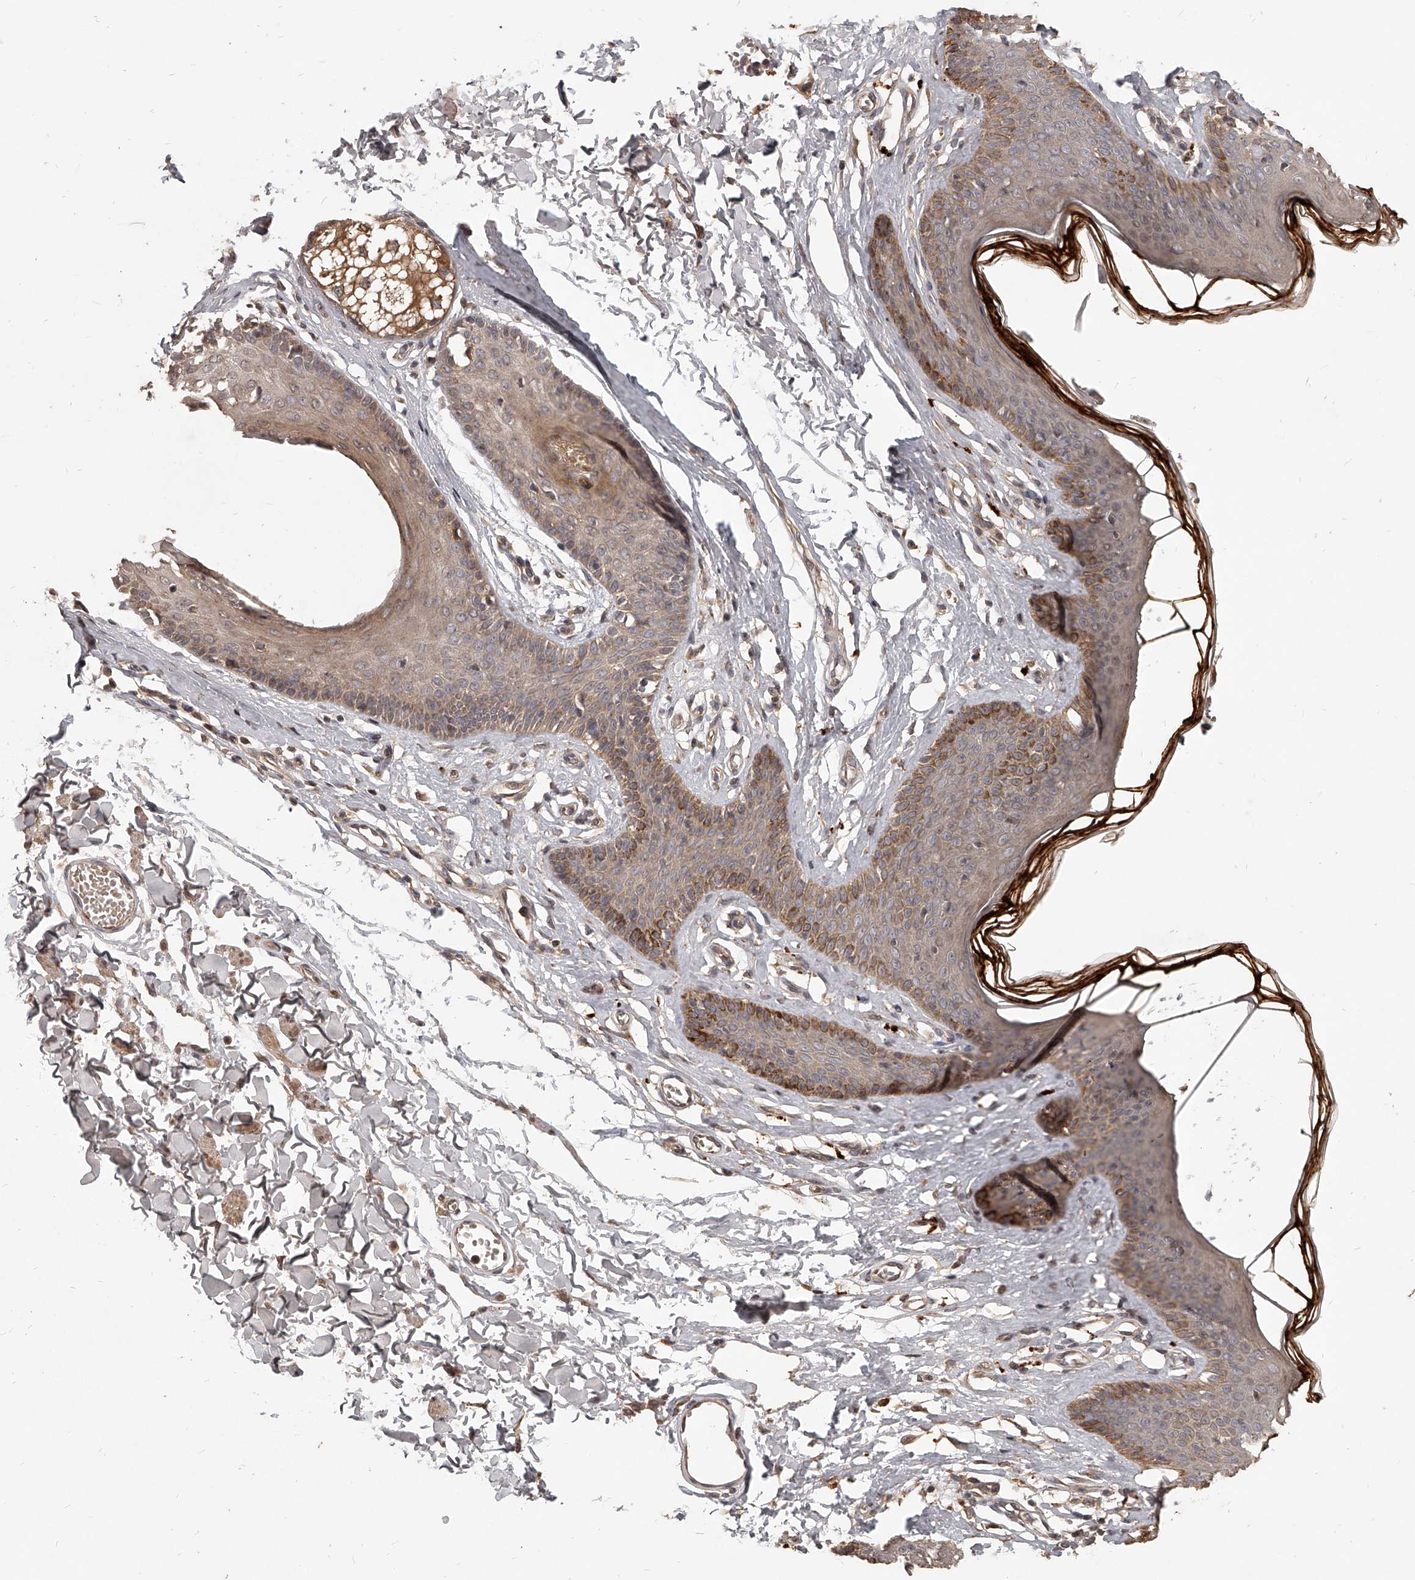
{"staining": {"intensity": "moderate", "quantity": "25%-75%", "location": "cytoplasmic/membranous,nuclear"}, "tissue": "skin", "cell_type": "Epidermal cells", "image_type": "normal", "snomed": [{"axis": "morphology", "description": "Normal tissue, NOS"}, {"axis": "morphology", "description": "Squamous cell carcinoma, NOS"}, {"axis": "topography", "description": "Vulva"}], "caption": "IHC of benign skin shows medium levels of moderate cytoplasmic/membranous,nuclear positivity in about 25%-75% of epidermal cells. Using DAB (brown) and hematoxylin (blue) stains, captured at high magnification using brightfield microscopy.", "gene": "SLC37A1", "patient": {"sex": "female", "age": 85}}